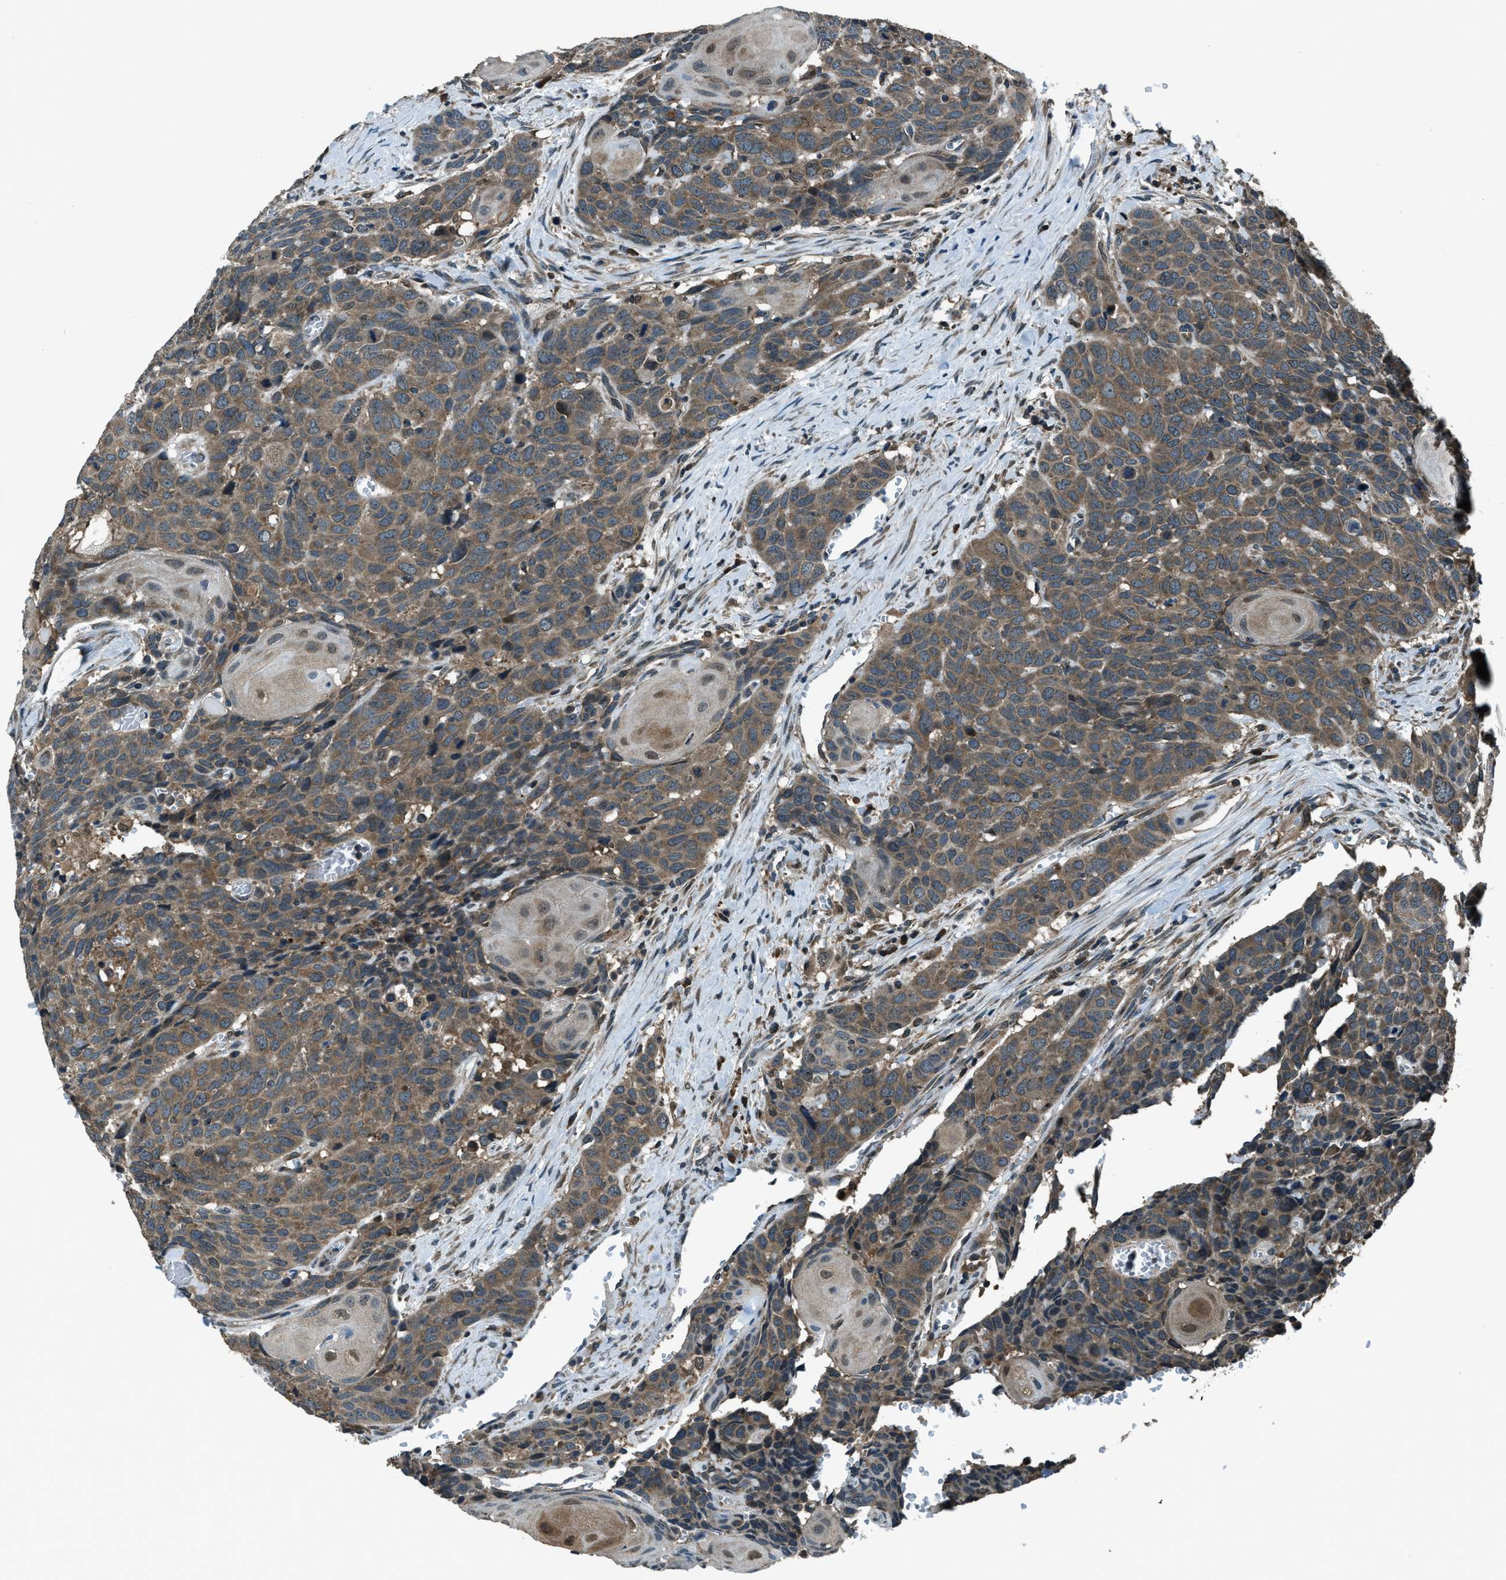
{"staining": {"intensity": "moderate", "quantity": ">75%", "location": "cytoplasmic/membranous"}, "tissue": "head and neck cancer", "cell_type": "Tumor cells", "image_type": "cancer", "snomed": [{"axis": "morphology", "description": "Squamous cell carcinoma, NOS"}, {"axis": "topography", "description": "Head-Neck"}], "caption": "The immunohistochemical stain highlights moderate cytoplasmic/membranous staining in tumor cells of head and neck cancer tissue. (DAB IHC with brightfield microscopy, high magnification).", "gene": "TRIM4", "patient": {"sex": "male", "age": 66}}